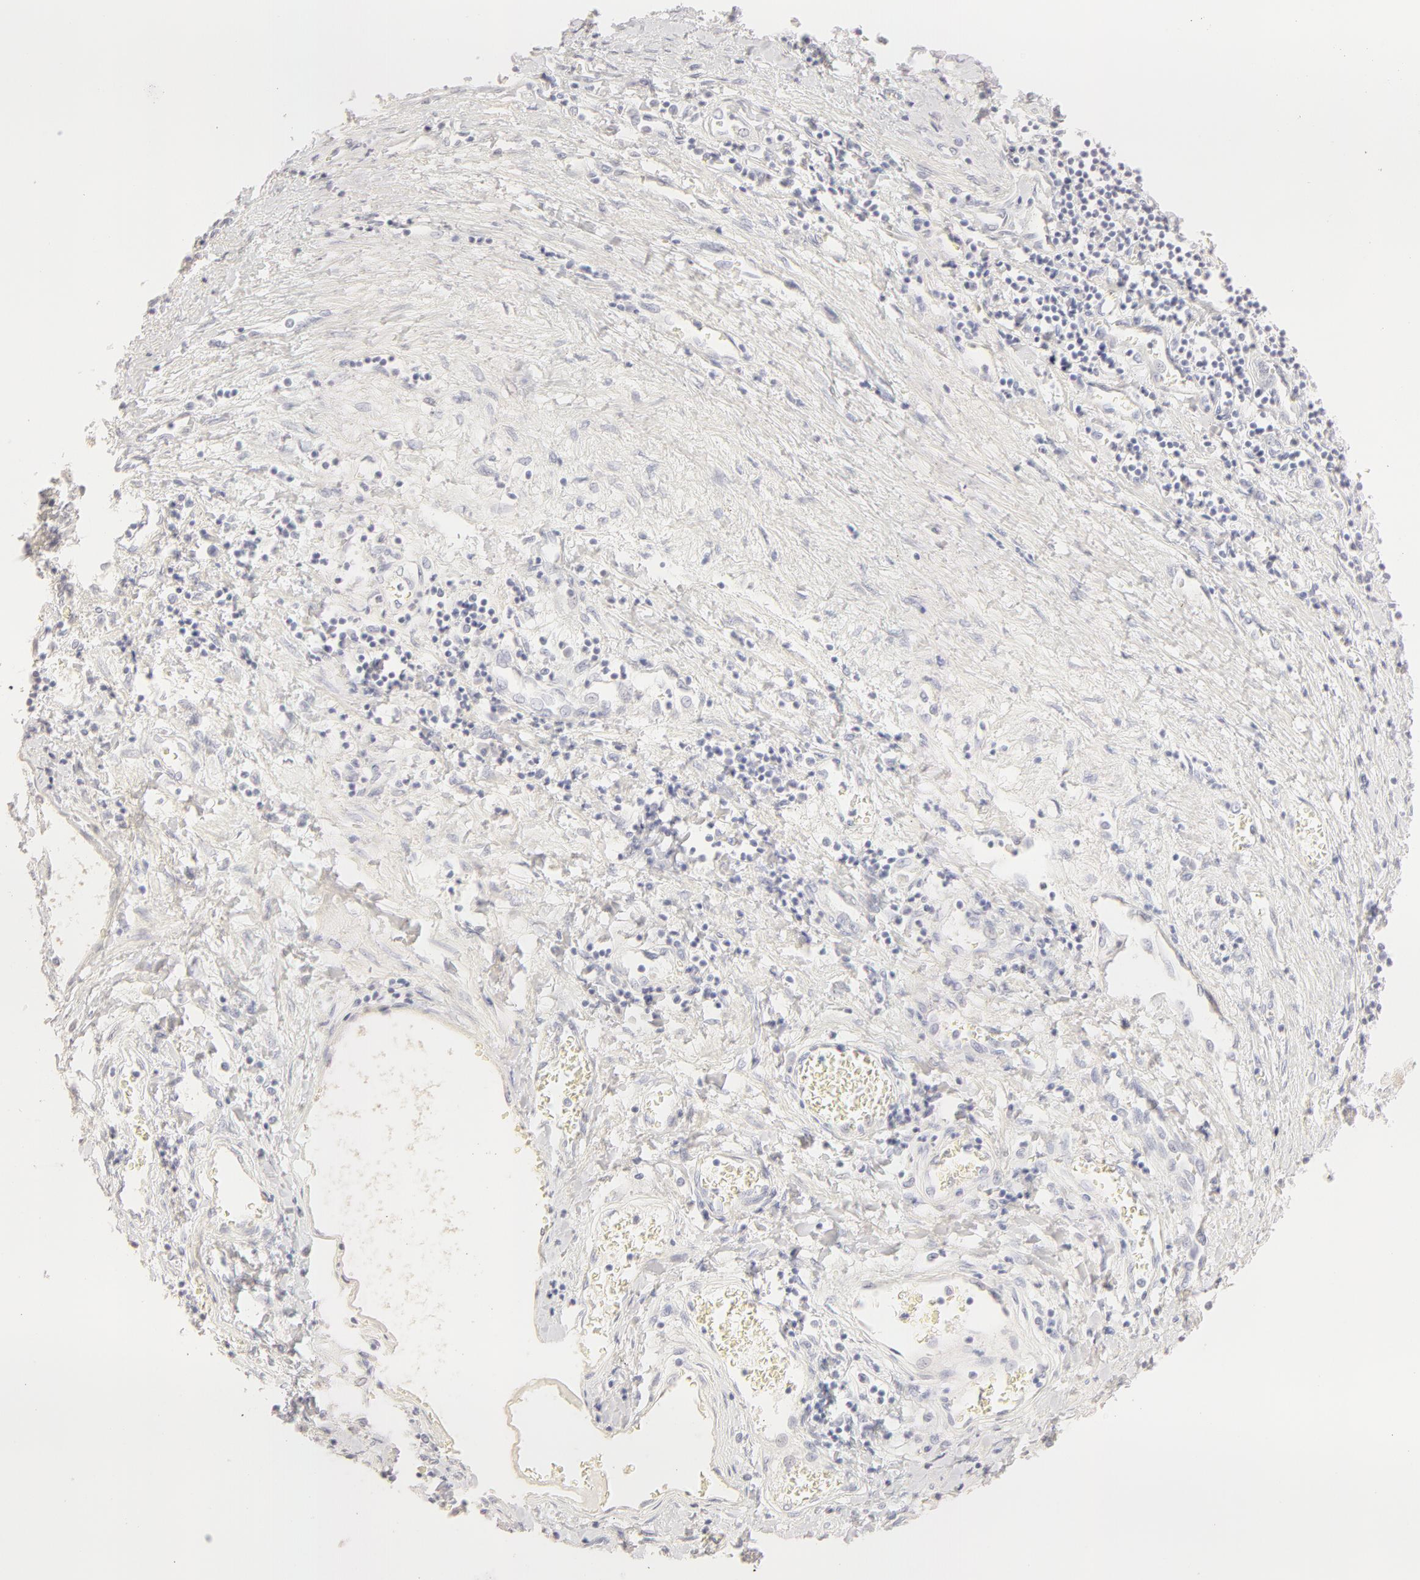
{"staining": {"intensity": "negative", "quantity": "none", "location": "none"}, "tissue": "liver cancer", "cell_type": "Tumor cells", "image_type": "cancer", "snomed": [{"axis": "morphology", "description": "Carcinoma, Hepatocellular, NOS"}, {"axis": "topography", "description": "Liver"}], "caption": "Liver cancer was stained to show a protein in brown. There is no significant positivity in tumor cells.", "gene": "LGALS7B", "patient": {"sex": "male", "age": 24}}